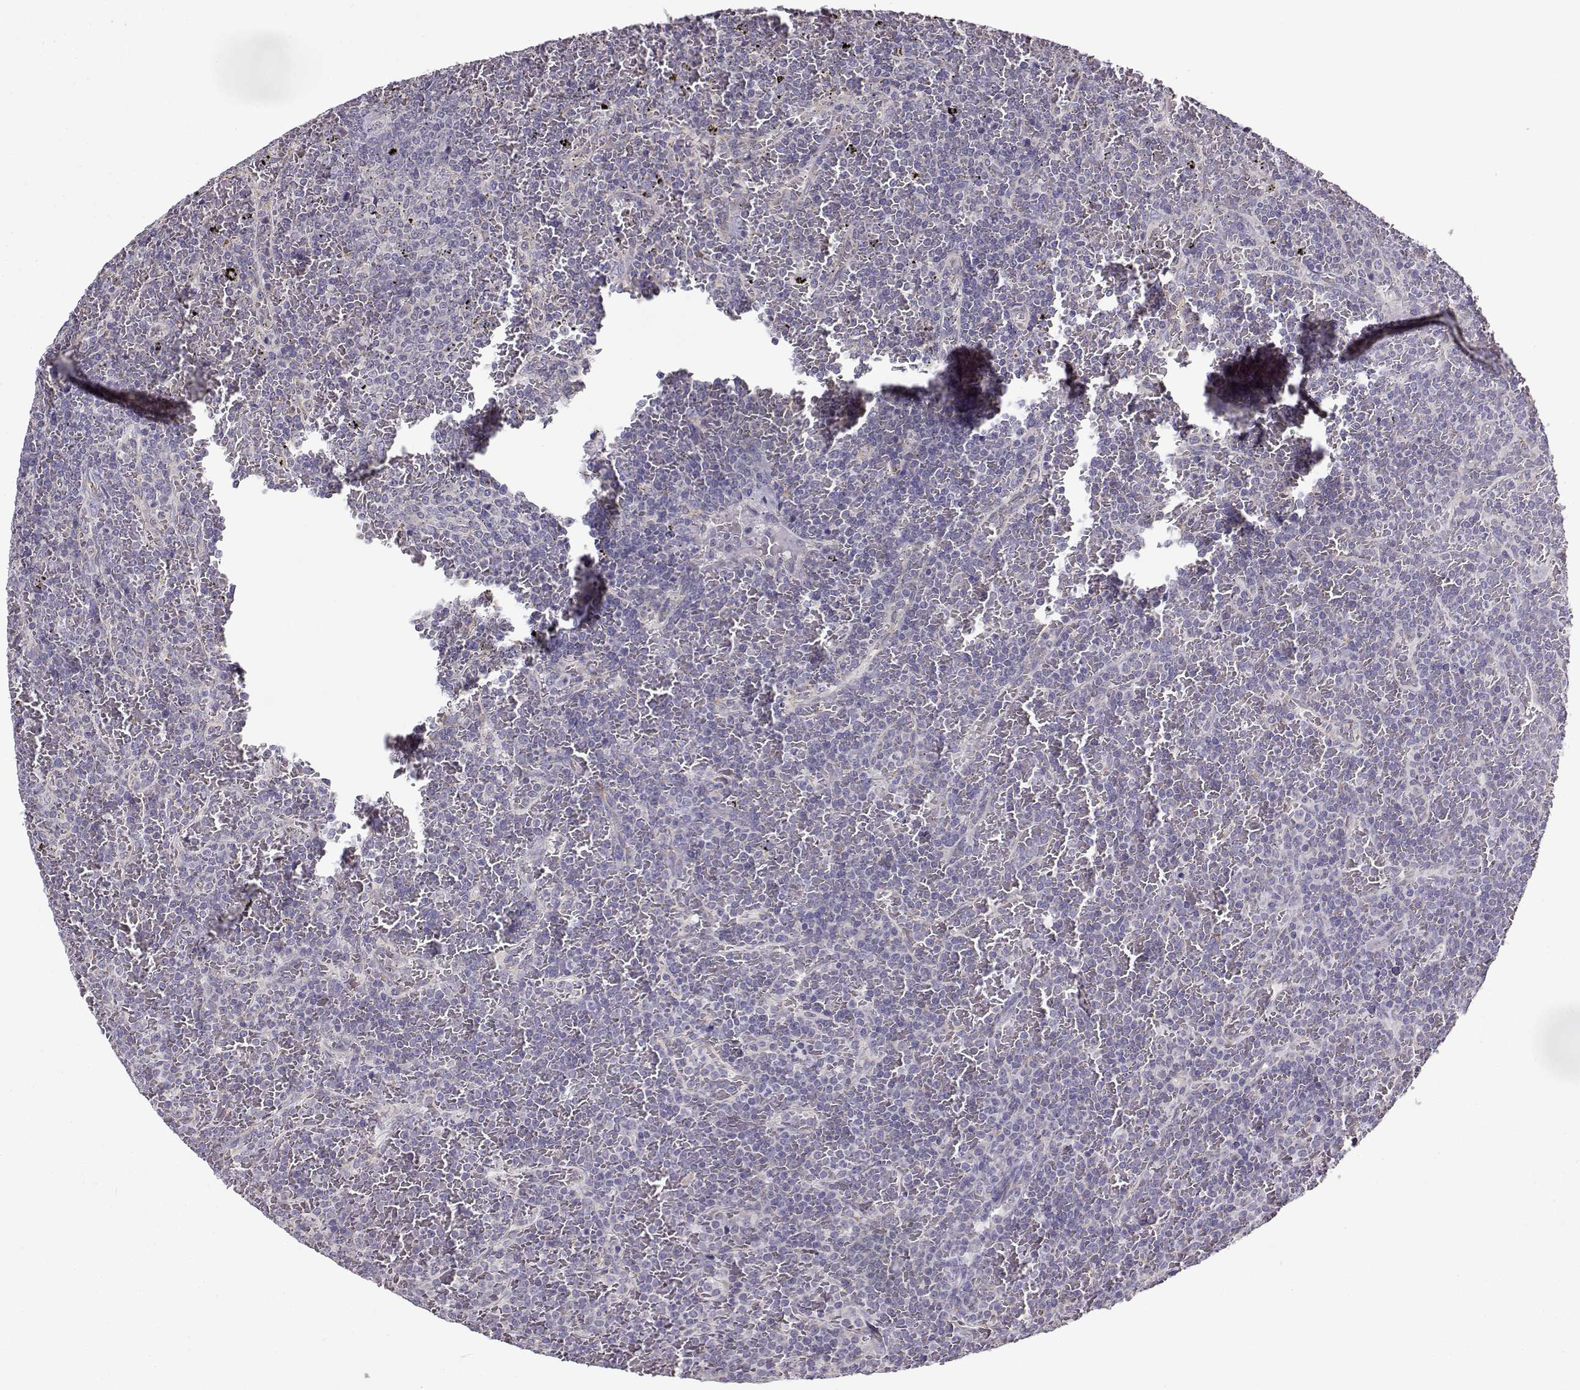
{"staining": {"intensity": "negative", "quantity": "none", "location": "none"}, "tissue": "lymphoma", "cell_type": "Tumor cells", "image_type": "cancer", "snomed": [{"axis": "morphology", "description": "Malignant lymphoma, non-Hodgkin's type, Low grade"}, {"axis": "topography", "description": "Spleen"}], "caption": "Immunohistochemistry micrograph of human low-grade malignant lymphoma, non-Hodgkin's type stained for a protein (brown), which reveals no staining in tumor cells. The staining was performed using DAB (3,3'-diaminobenzidine) to visualize the protein expression in brown, while the nuclei were stained in blue with hematoxylin (Magnification: 20x).", "gene": "BEND6", "patient": {"sex": "female", "age": 77}}